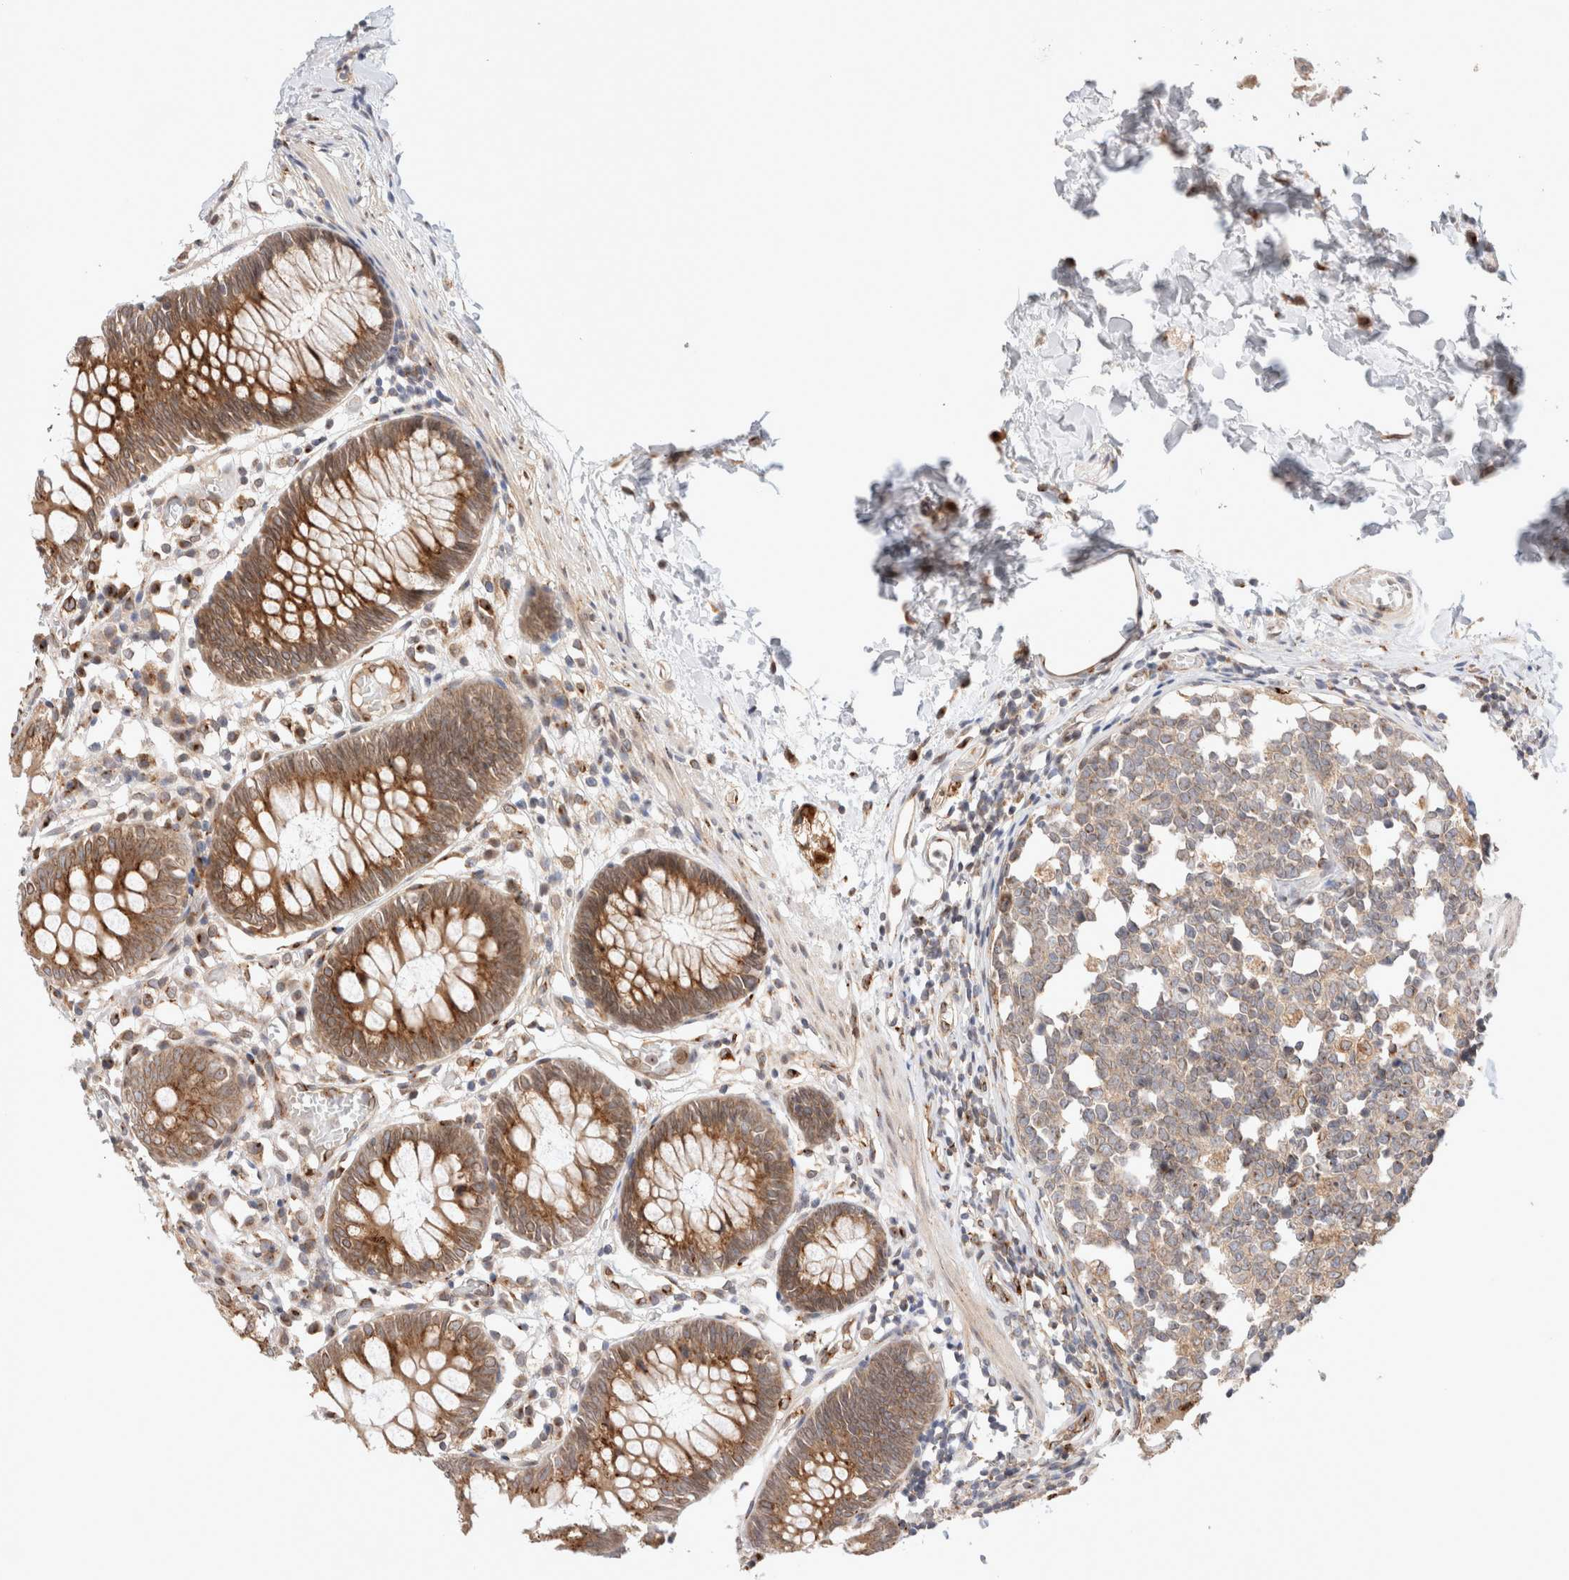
{"staining": {"intensity": "moderate", "quantity": ">75%", "location": "cytoplasmic/membranous"}, "tissue": "colon", "cell_type": "Endothelial cells", "image_type": "normal", "snomed": [{"axis": "morphology", "description": "Normal tissue, NOS"}, {"axis": "topography", "description": "Colon"}], "caption": "A photomicrograph showing moderate cytoplasmic/membranous expression in approximately >75% of endothelial cells in benign colon, as visualized by brown immunohistochemical staining.", "gene": "GCN1", "patient": {"sex": "male", "age": 14}}